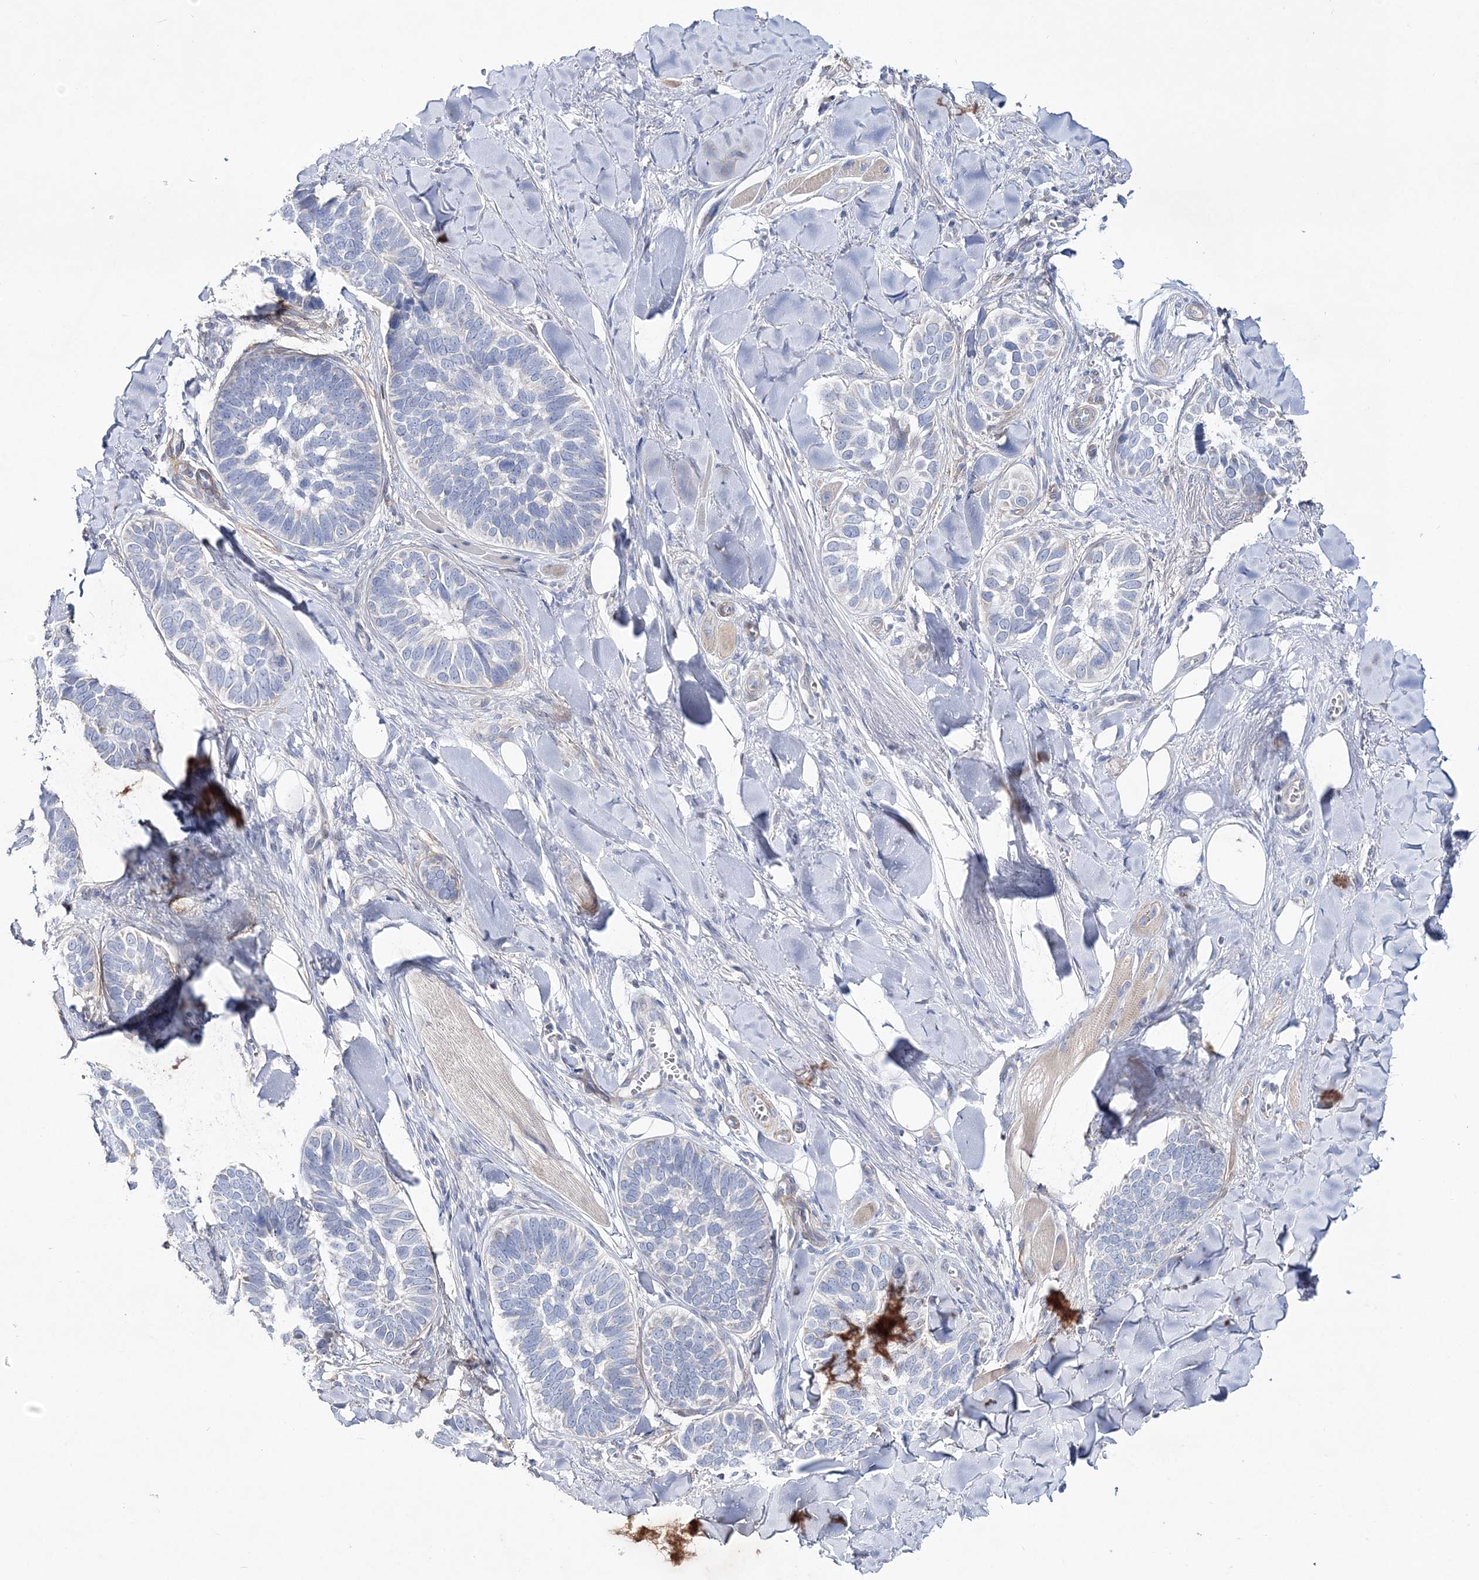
{"staining": {"intensity": "negative", "quantity": "none", "location": "none"}, "tissue": "skin cancer", "cell_type": "Tumor cells", "image_type": "cancer", "snomed": [{"axis": "morphology", "description": "Basal cell carcinoma"}, {"axis": "topography", "description": "Skin"}], "caption": "Immunohistochemistry (IHC) histopathology image of skin basal cell carcinoma stained for a protein (brown), which reveals no expression in tumor cells.", "gene": "ANO1", "patient": {"sex": "male", "age": 62}}